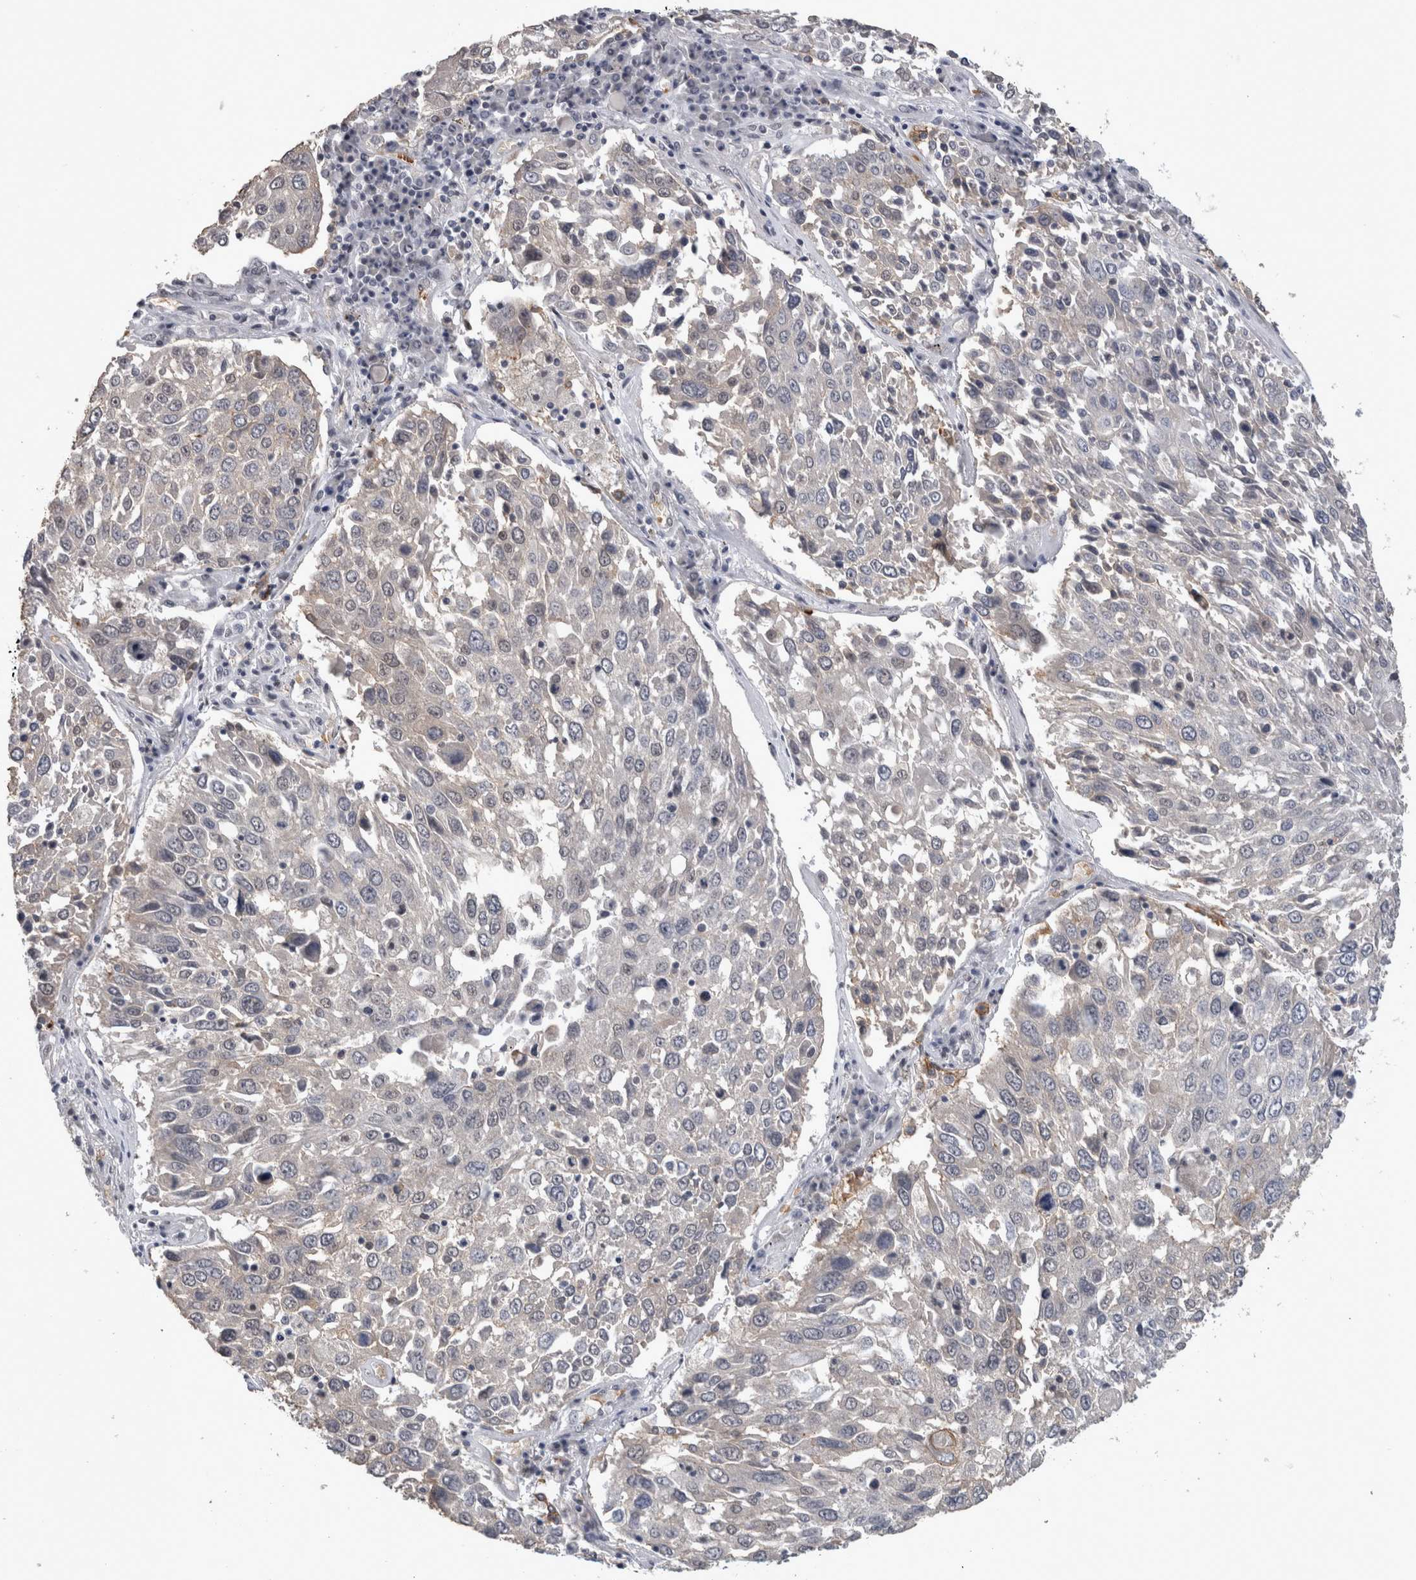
{"staining": {"intensity": "negative", "quantity": "none", "location": "none"}, "tissue": "lung cancer", "cell_type": "Tumor cells", "image_type": "cancer", "snomed": [{"axis": "morphology", "description": "Squamous cell carcinoma, NOS"}, {"axis": "topography", "description": "Lung"}], "caption": "Human lung cancer (squamous cell carcinoma) stained for a protein using immunohistochemistry exhibits no expression in tumor cells.", "gene": "PEBP4", "patient": {"sex": "male", "age": 65}}